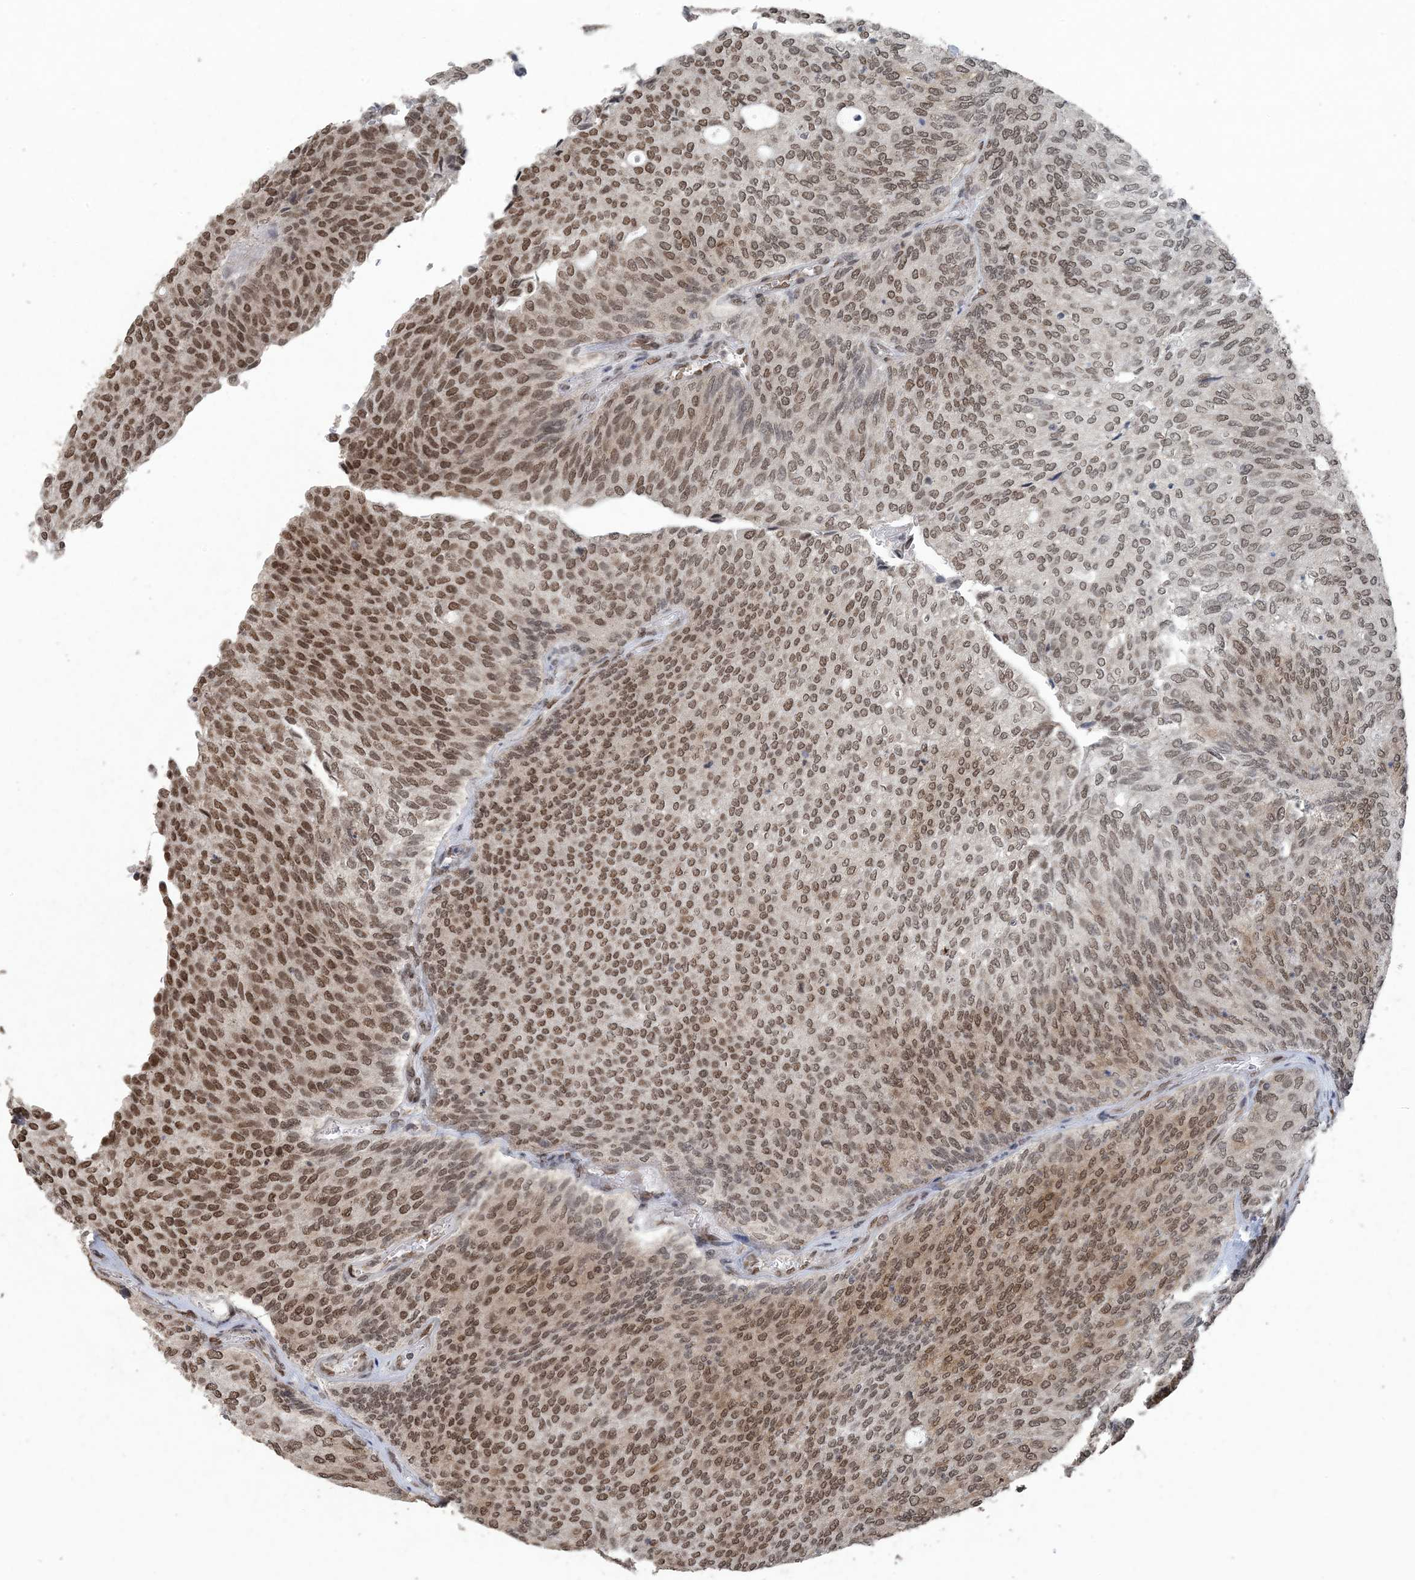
{"staining": {"intensity": "moderate", "quantity": ">75%", "location": "cytoplasmic/membranous,nuclear"}, "tissue": "urothelial cancer", "cell_type": "Tumor cells", "image_type": "cancer", "snomed": [{"axis": "morphology", "description": "Urothelial carcinoma, Low grade"}, {"axis": "topography", "description": "Urinary bladder"}], "caption": "Urothelial carcinoma (low-grade) stained with IHC reveals moderate cytoplasmic/membranous and nuclear expression in about >75% of tumor cells.", "gene": "MBD2", "patient": {"sex": "female", "age": 79}}